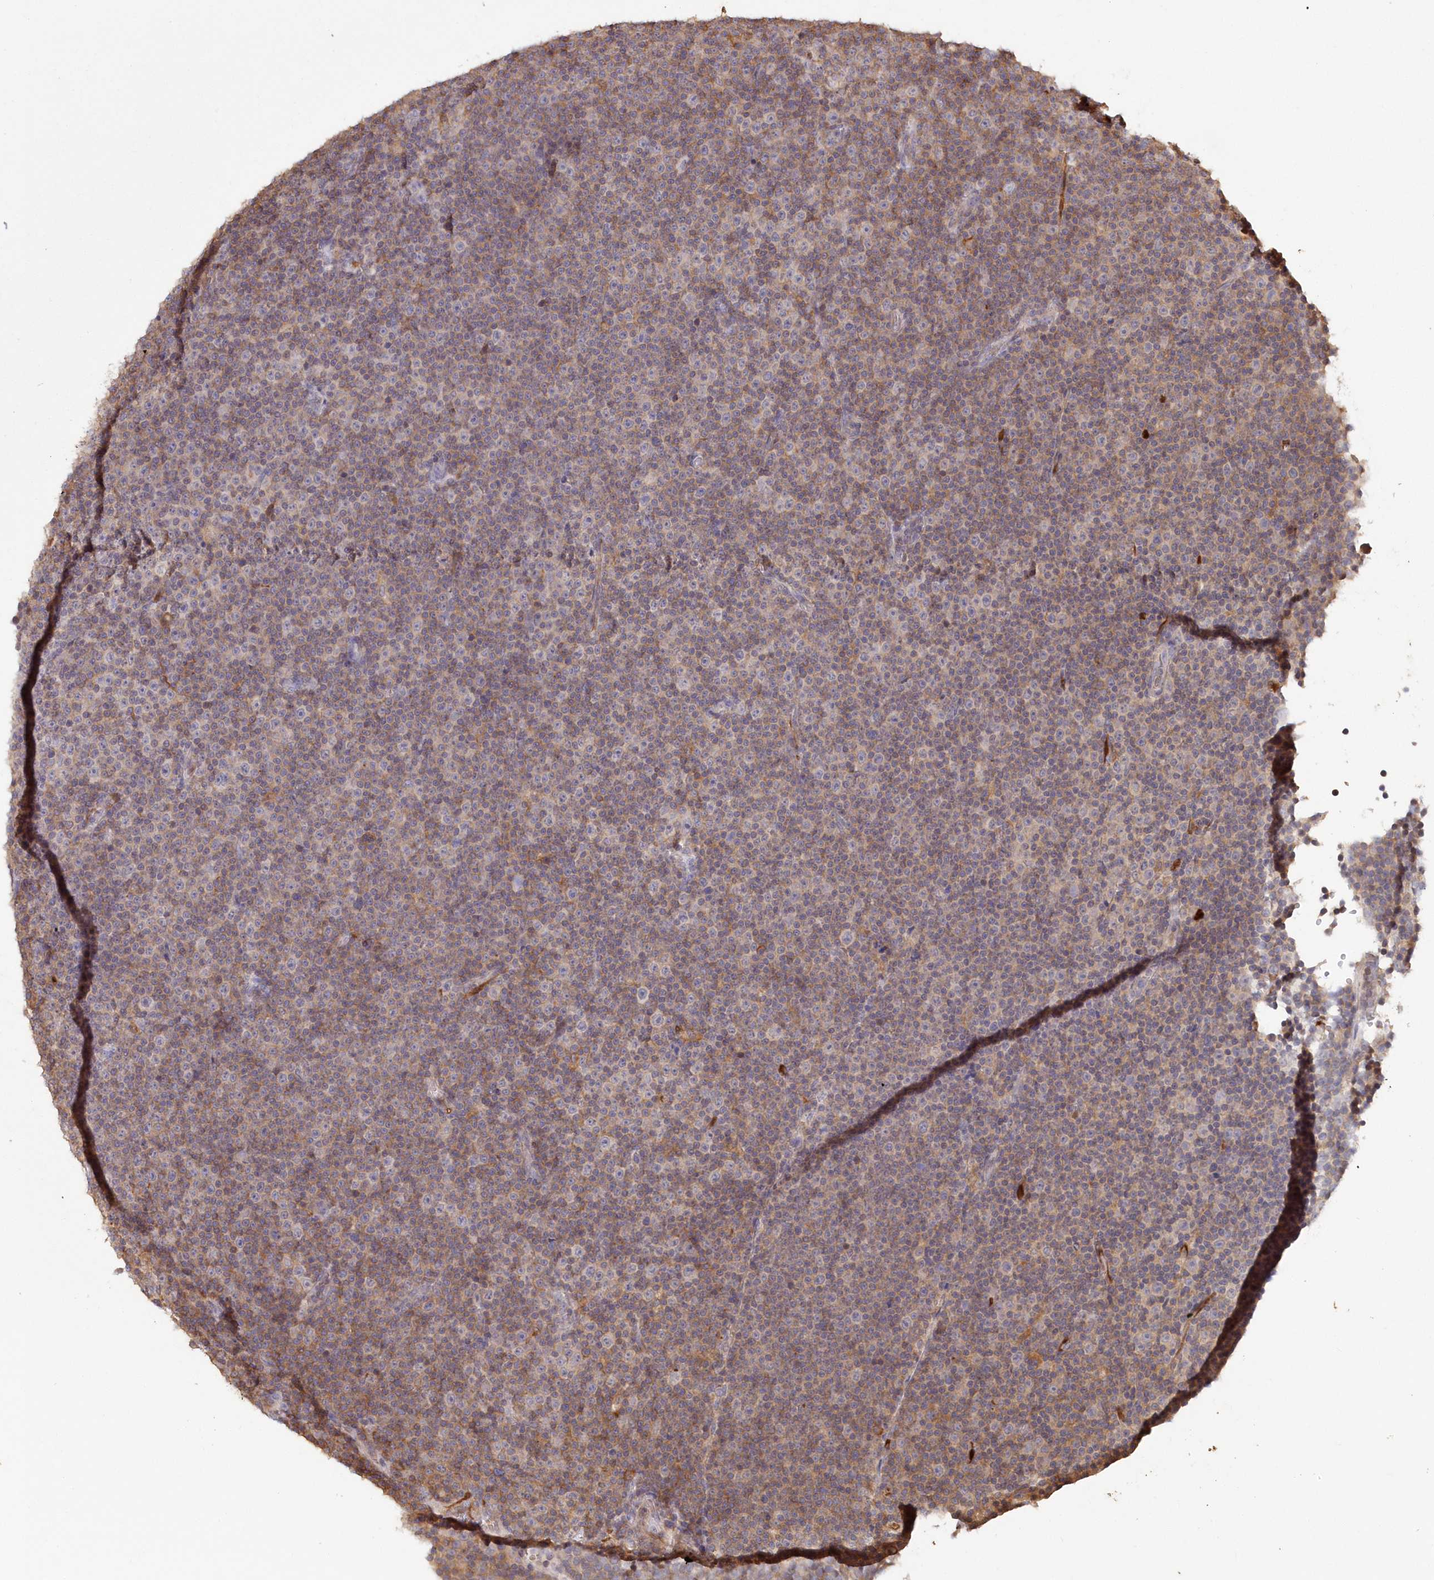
{"staining": {"intensity": "weak", "quantity": ">75%", "location": "cytoplasmic/membranous"}, "tissue": "lymphoma", "cell_type": "Tumor cells", "image_type": "cancer", "snomed": [{"axis": "morphology", "description": "Malignant lymphoma, non-Hodgkin's type, Low grade"}, {"axis": "topography", "description": "Lymph node"}], "caption": "A brown stain labels weak cytoplasmic/membranous positivity of a protein in human lymphoma tumor cells. The staining is performed using DAB brown chromogen to label protein expression. The nuclei are counter-stained blue using hematoxylin.", "gene": "SNED1", "patient": {"sex": "female", "age": 67}}